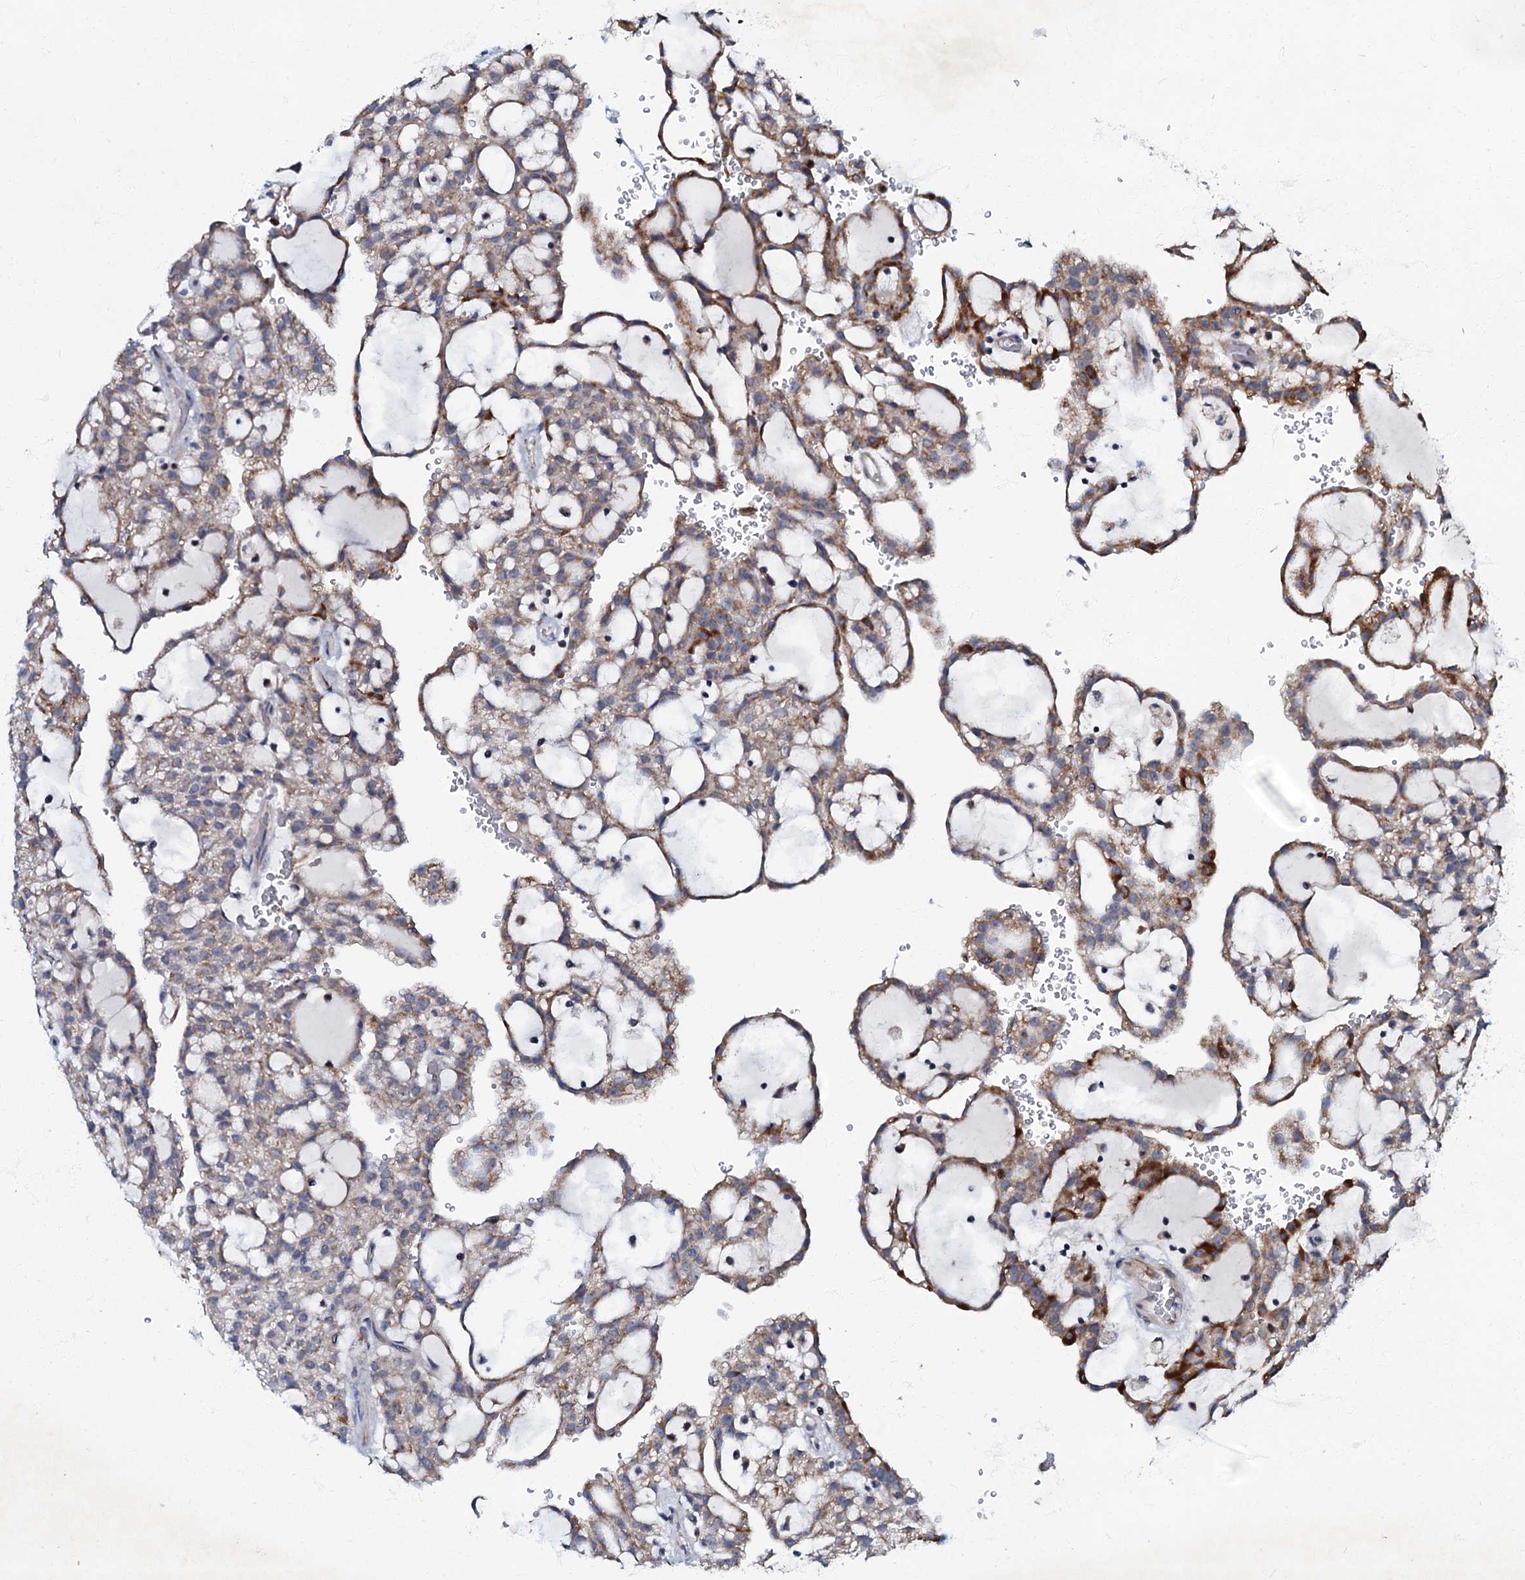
{"staining": {"intensity": "moderate", "quantity": "25%-75%", "location": "cytoplasmic/membranous"}, "tissue": "renal cancer", "cell_type": "Tumor cells", "image_type": "cancer", "snomed": [{"axis": "morphology", "description": "Adenocarcinoma, NOS"}, {"axis": "topography", "description": "Kidney"}], "caption": "Protein expression analysis of renal adenocarcinoma shows moderate cytoplasmic/membranous positivity in about 25%-75% of tumor cells. (DAB IHC with brightfield microscopy, high magnification).", "gene": "MRPL51", "patient": {"sex": "male", "age": 63}}